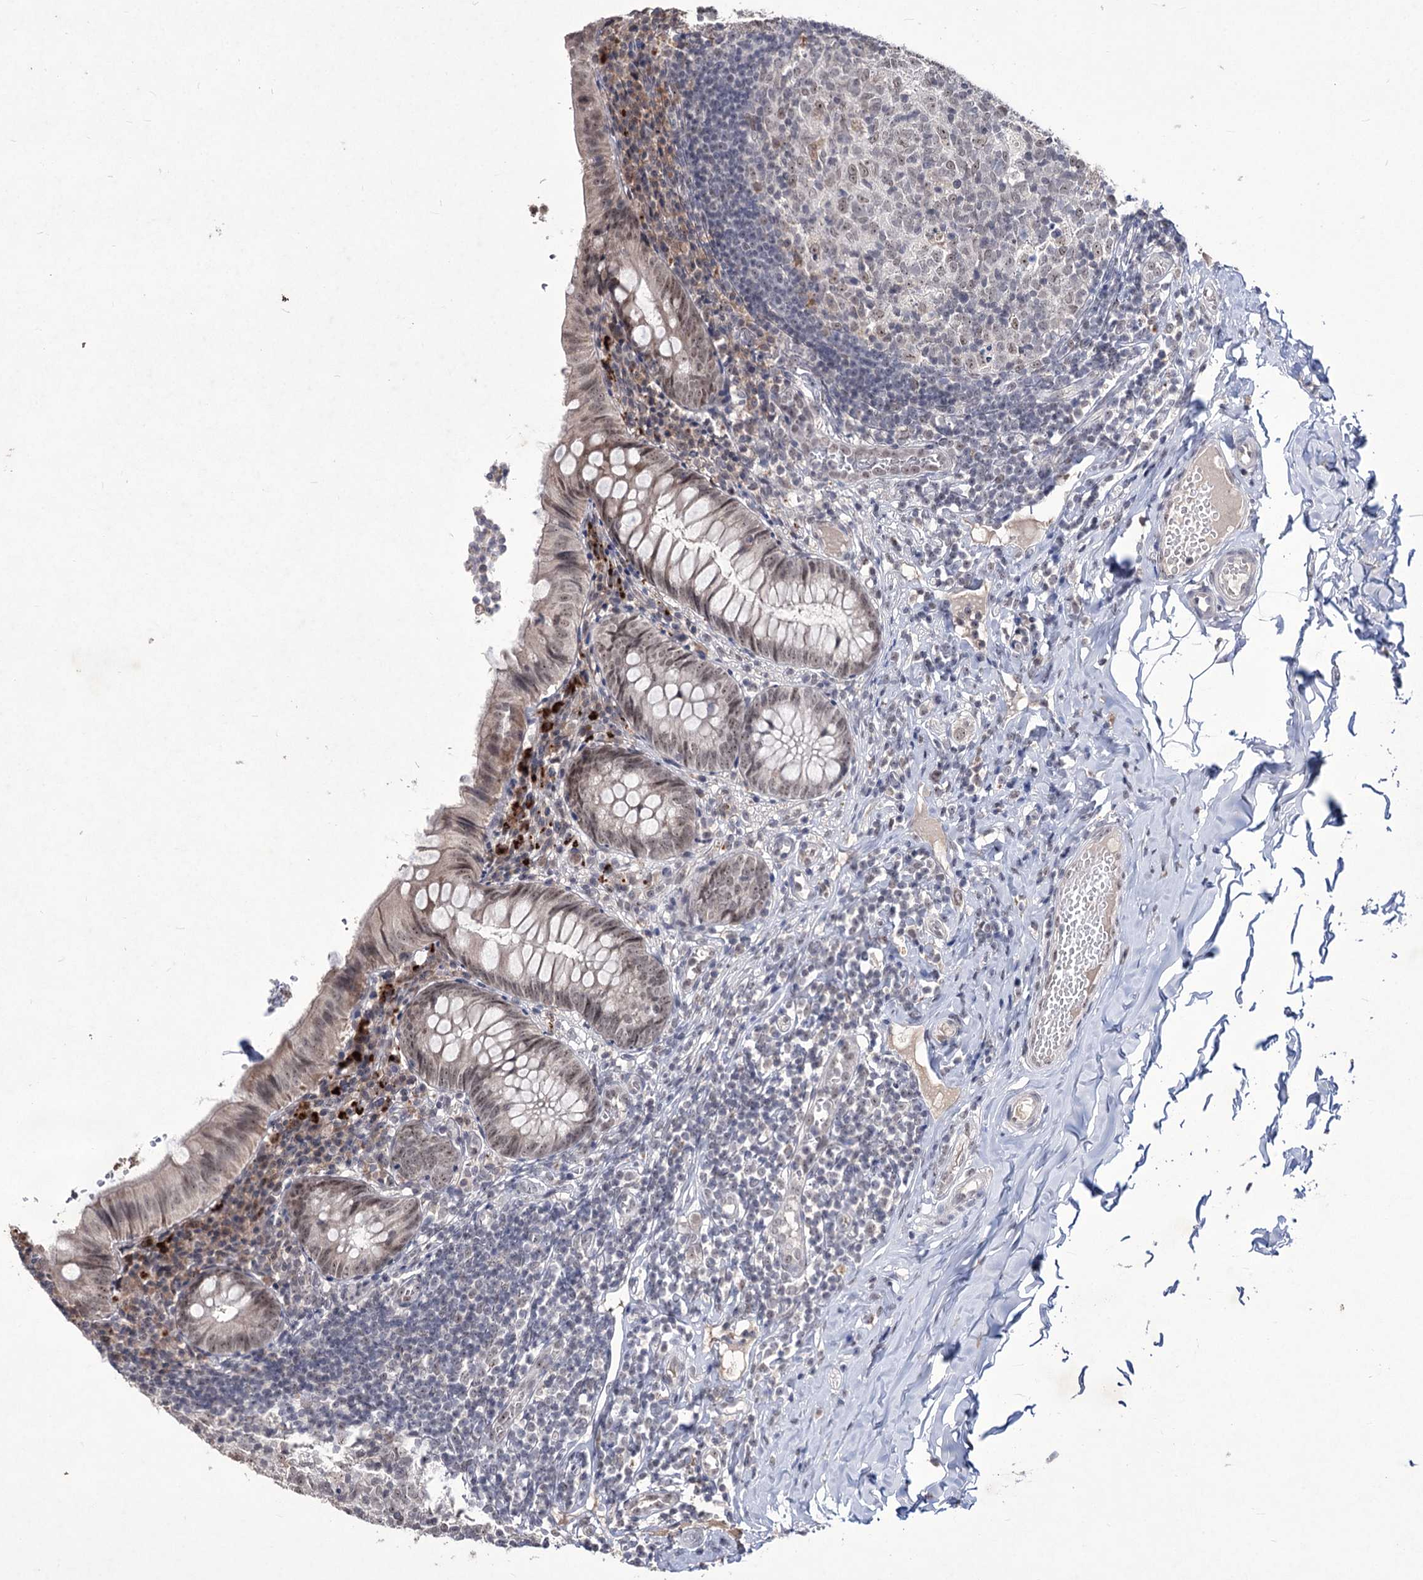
{"staining": {"intensity": "weak", "quantity": "25%-75%", "location": "cytoplasmic/membranous,nuclear"}, "tissue": "appendix", "cell_type": "Glandular cells", "image_type": "normal", "snomed": [{"axis": "morphology", "description": "Normal tissue, NOS"}, {"axis": "topography", "description": "Appendix"}], "caption": "IHC photomicrograph of benign appendix: human appendix stained using IHC reveals low levels of weak protein expression localized specifically in the cytoplasmic/membranous,nuclear of glandular cells, appearing as a cytoplasmic/membranous,nuclear brown color.", "gene": "VGLL4", "patient": {"sex": "male", "age": 8}}